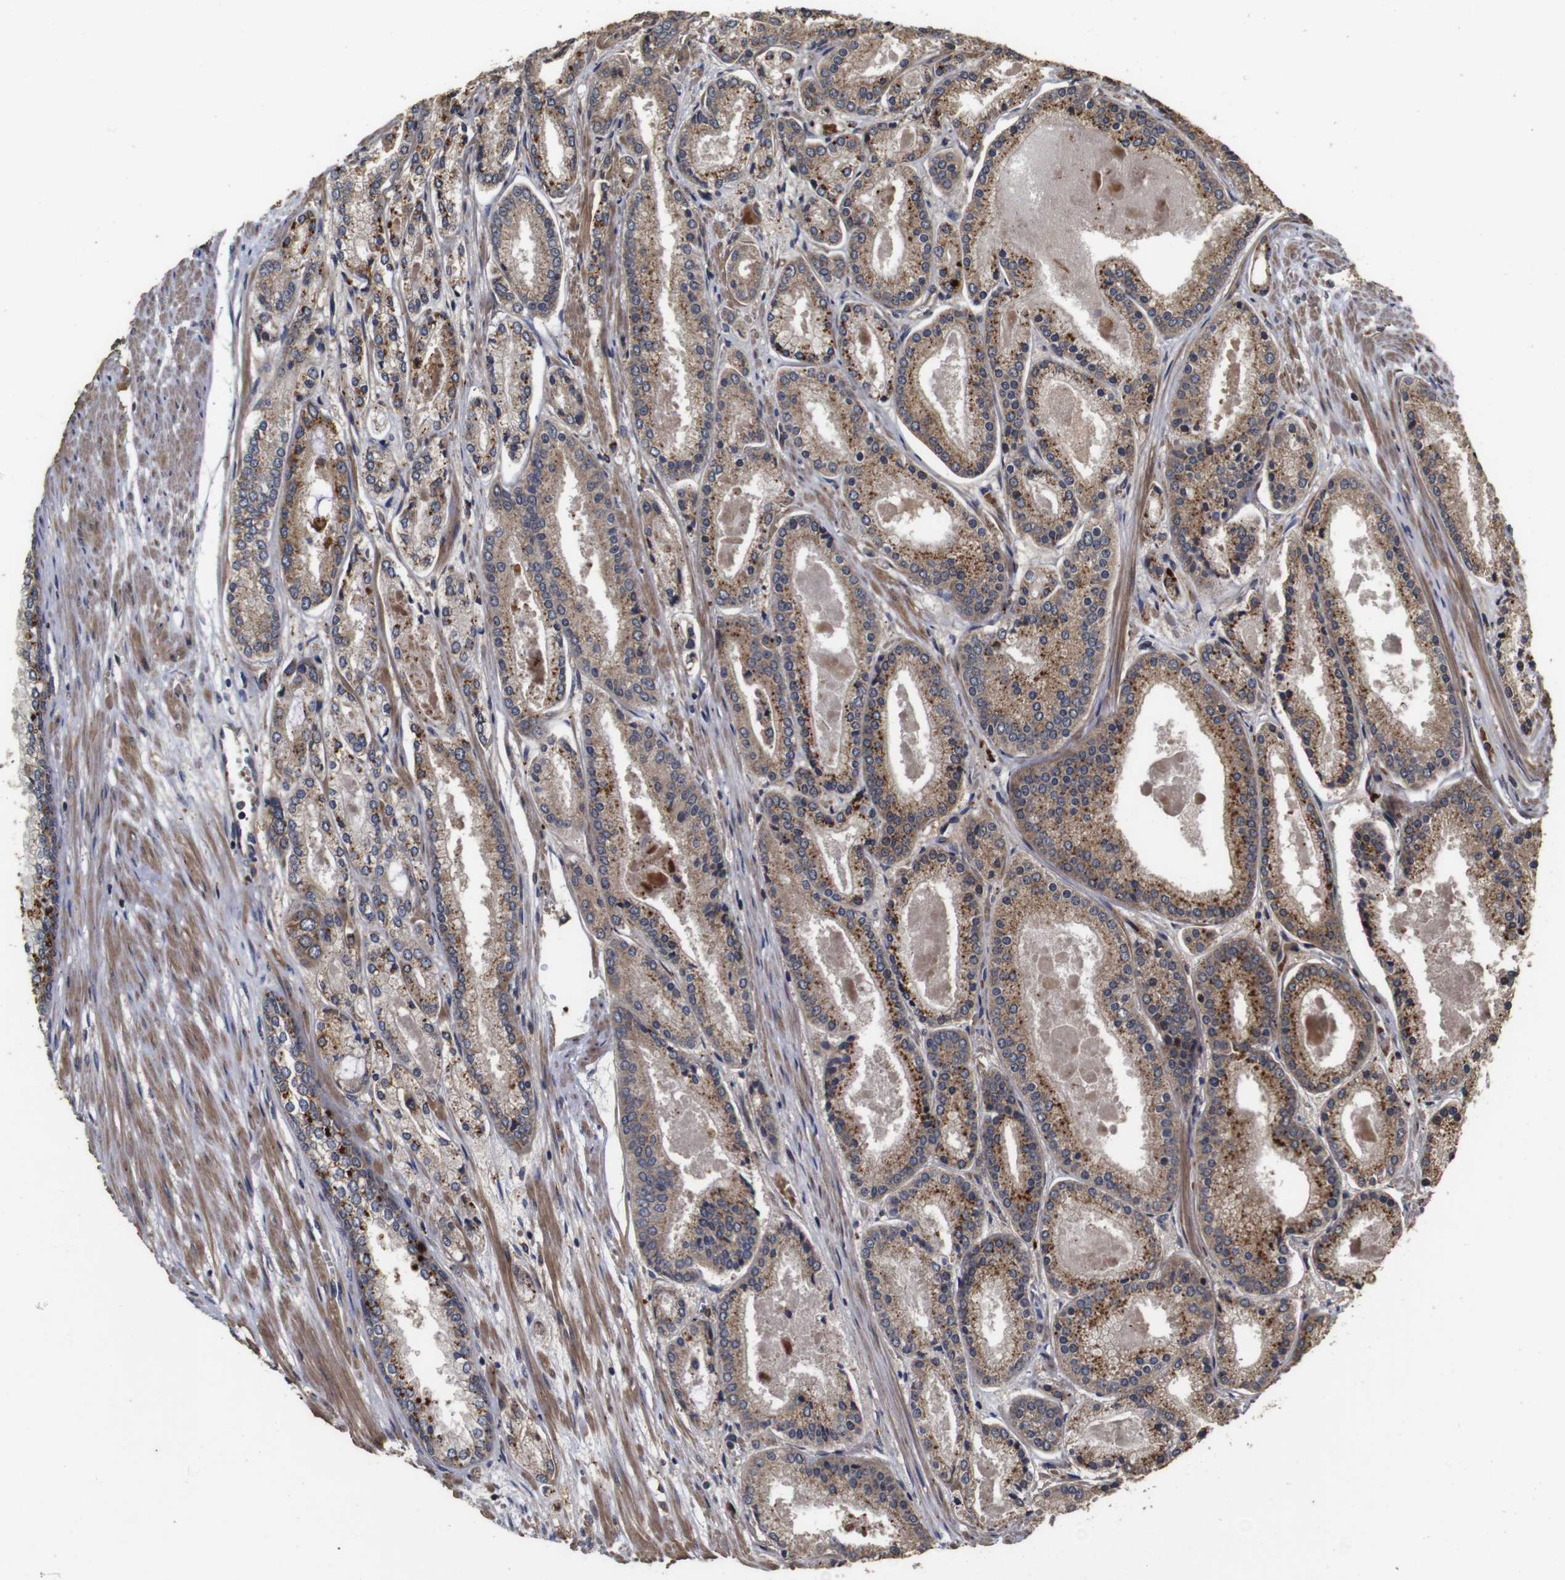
{"staining": {"intensity": "moderate", "quantity": ">75%", "location": "cytoplasmic/membranous"}, "tissue": "prostate cancer", "cell_type": "Tumor cells", "image_type": "cancer", "snomed": [{"axis": "morphology", "description": "Adenocarcinoma, Low grade"}, {"axis": "topography", "description": "Prostate"}], "caption": "Human adenocarcinoma (low-grade) (prostate) stained with a brown dye demonstrates moderate cytoplasmic/membranous positive staining in about >75% of tumor cells.", "gene": "PTPN14", "patient": {"sex": "male", "age": 59}}